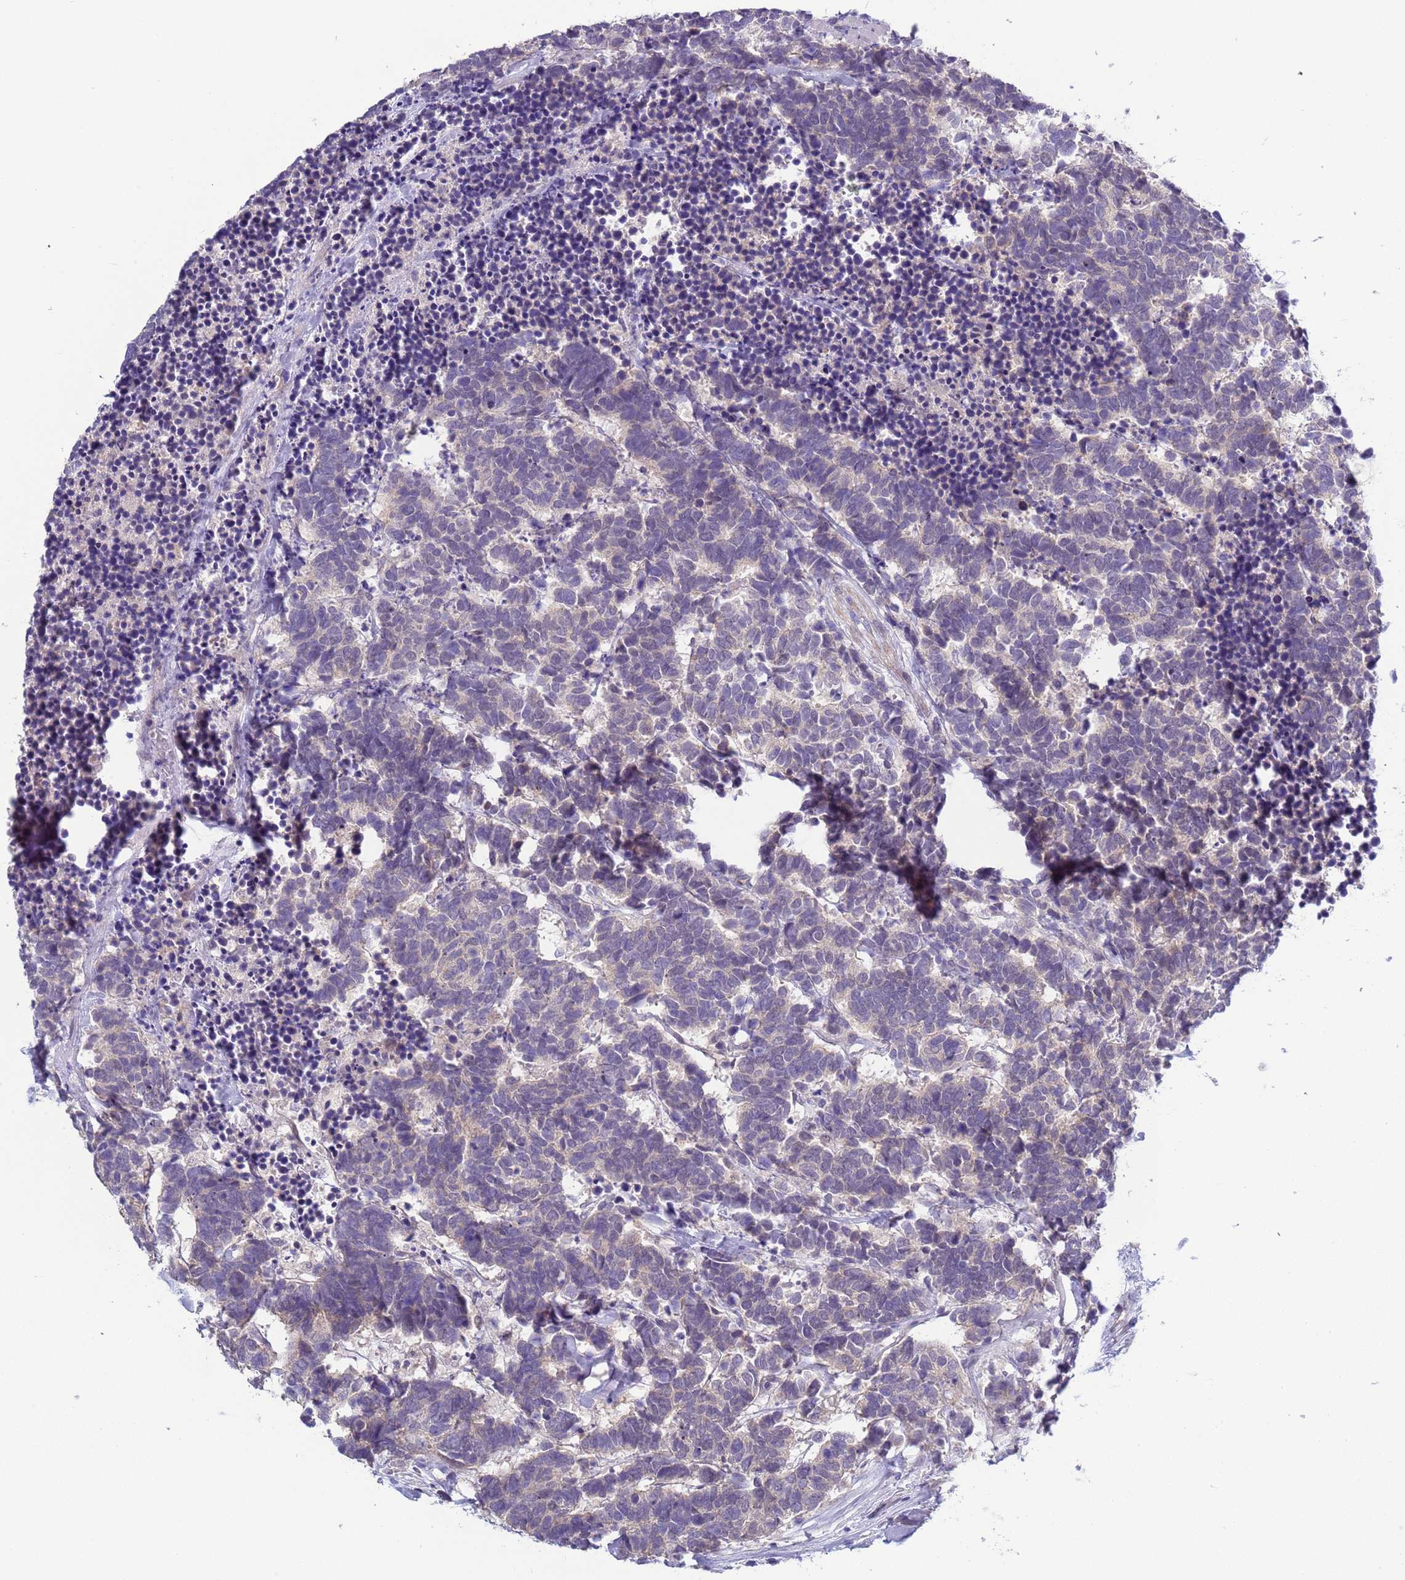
{"staining": {"intensity": "negative", "quantity": "none", "location": "none"}, "tissue": "carcinoid", "cell_type": "Tumor cells", "image_type": "cancer", "snomed": [{"axis": "morphology", "description": "Carcinoma, NOS"}, {"axis": "morphology", "description": "Carcinoid, malignant, NOS"}, {"axis": "topography", "description": "Urinary bladder"}], "caption": "Immunohistochemistry micrograph of neoplastic tissue: human carcinoid stained with DAB demonstrates no significant protein staining in tumor cells.", "gene": "TRMT10A", "patient": {"sex": "male", "age": 57}}